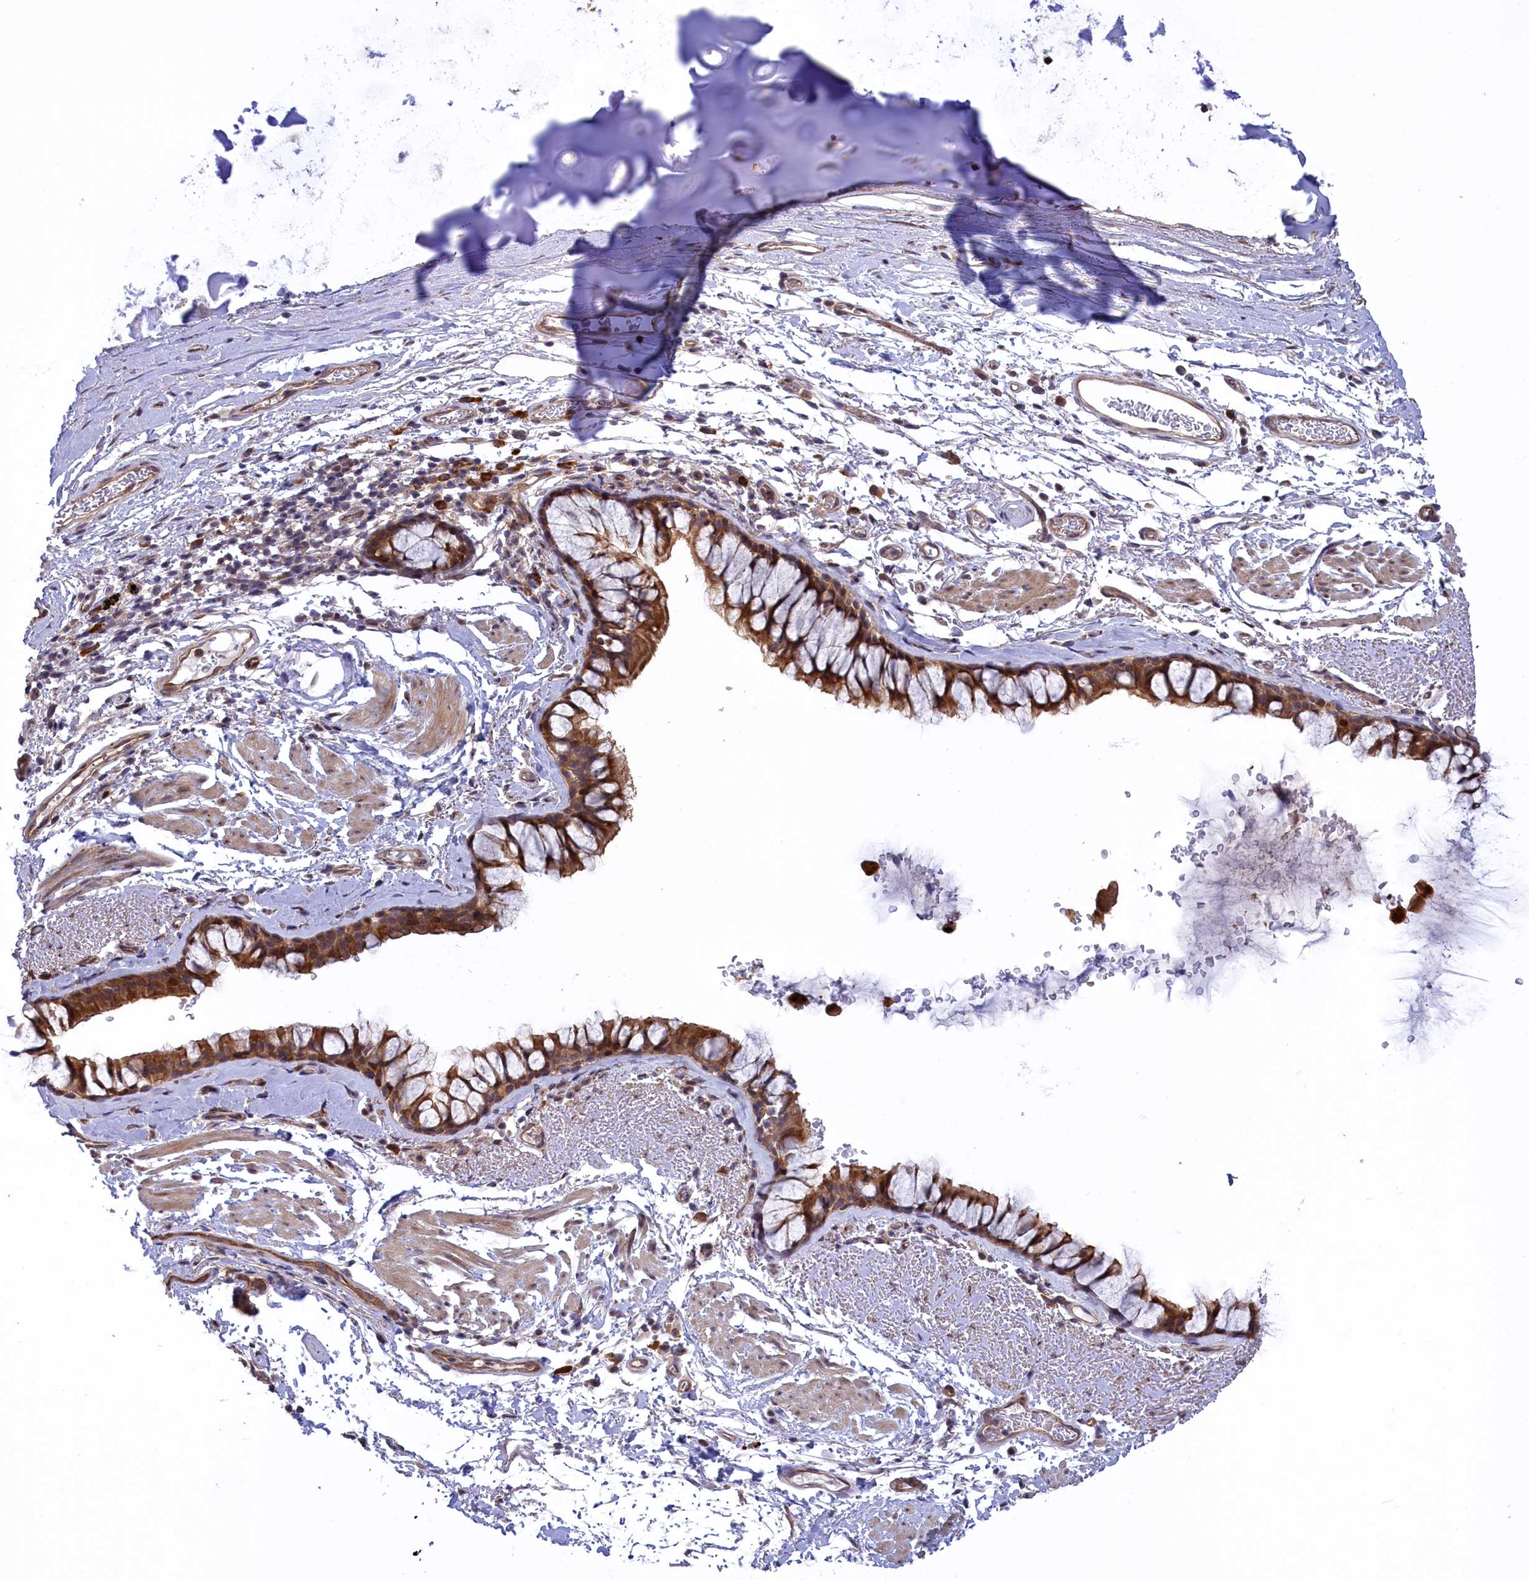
{"staining": {"intensity": "moderate", "quantity": ">75%", "location": "cytoplasmic/membranous,nuclear"}, "tissue": "bronchus", "cell_type": "Respiratory epithelial cells", "image_type": "normal", "snomed": [{"axis": "morphology", "description": "Normal tissue, NOS"}, {"axis": "topography", "description": "Bronchus"}], "caption": "Bronchus stained with DAB IHC reveals medium levels of moderate cytoplasmic/membranous,nuclear positivity in approximately >75% of respiratory epithelial cells. The protein is shown in brown color, while the nuclei are stained blue.", "gene": "DDX60L", "patient": {"sex": "male", "age": 65}}